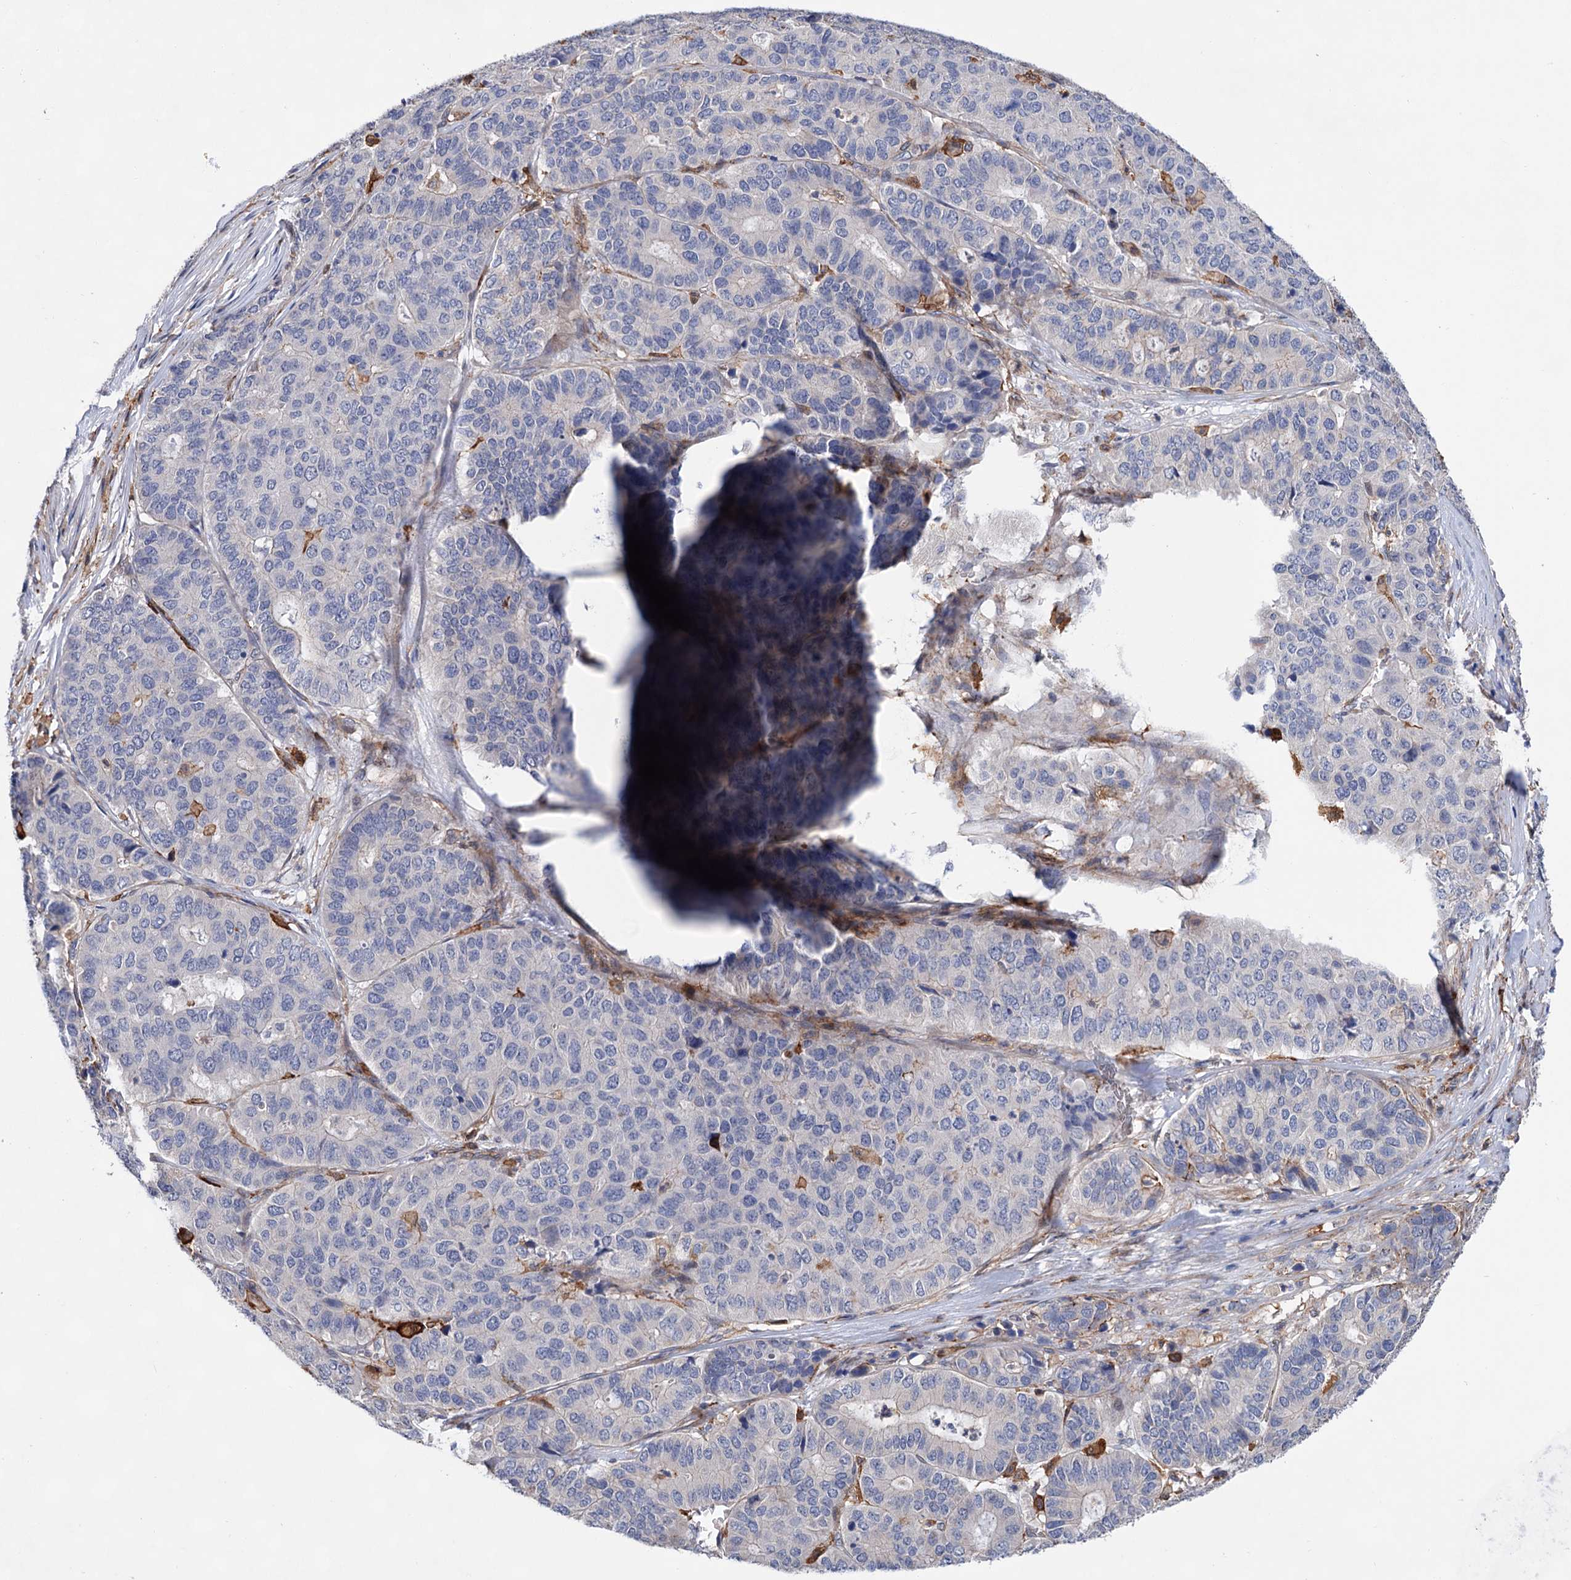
{"staining": {"intensity": "negative", "quantity": "none", "location": "none"}, "tissue": "pancreatic cancer", "cell_type": "Tumor cells", "image_type": "cancer", "snomed": [{"axis": "morphology", "description": "Adenocarcinoma, NOS"}, {"axis": "topography", "description": "Pancreas"}], "caption": "A high-resolution image shows immunohistochemistry (IHC) staining of pancreatic adenocarcinoma, which demonstrates no significant staining in tumor cells.", "gene": "TMTC3", "patient": {"sex": "male", "age": 50}}